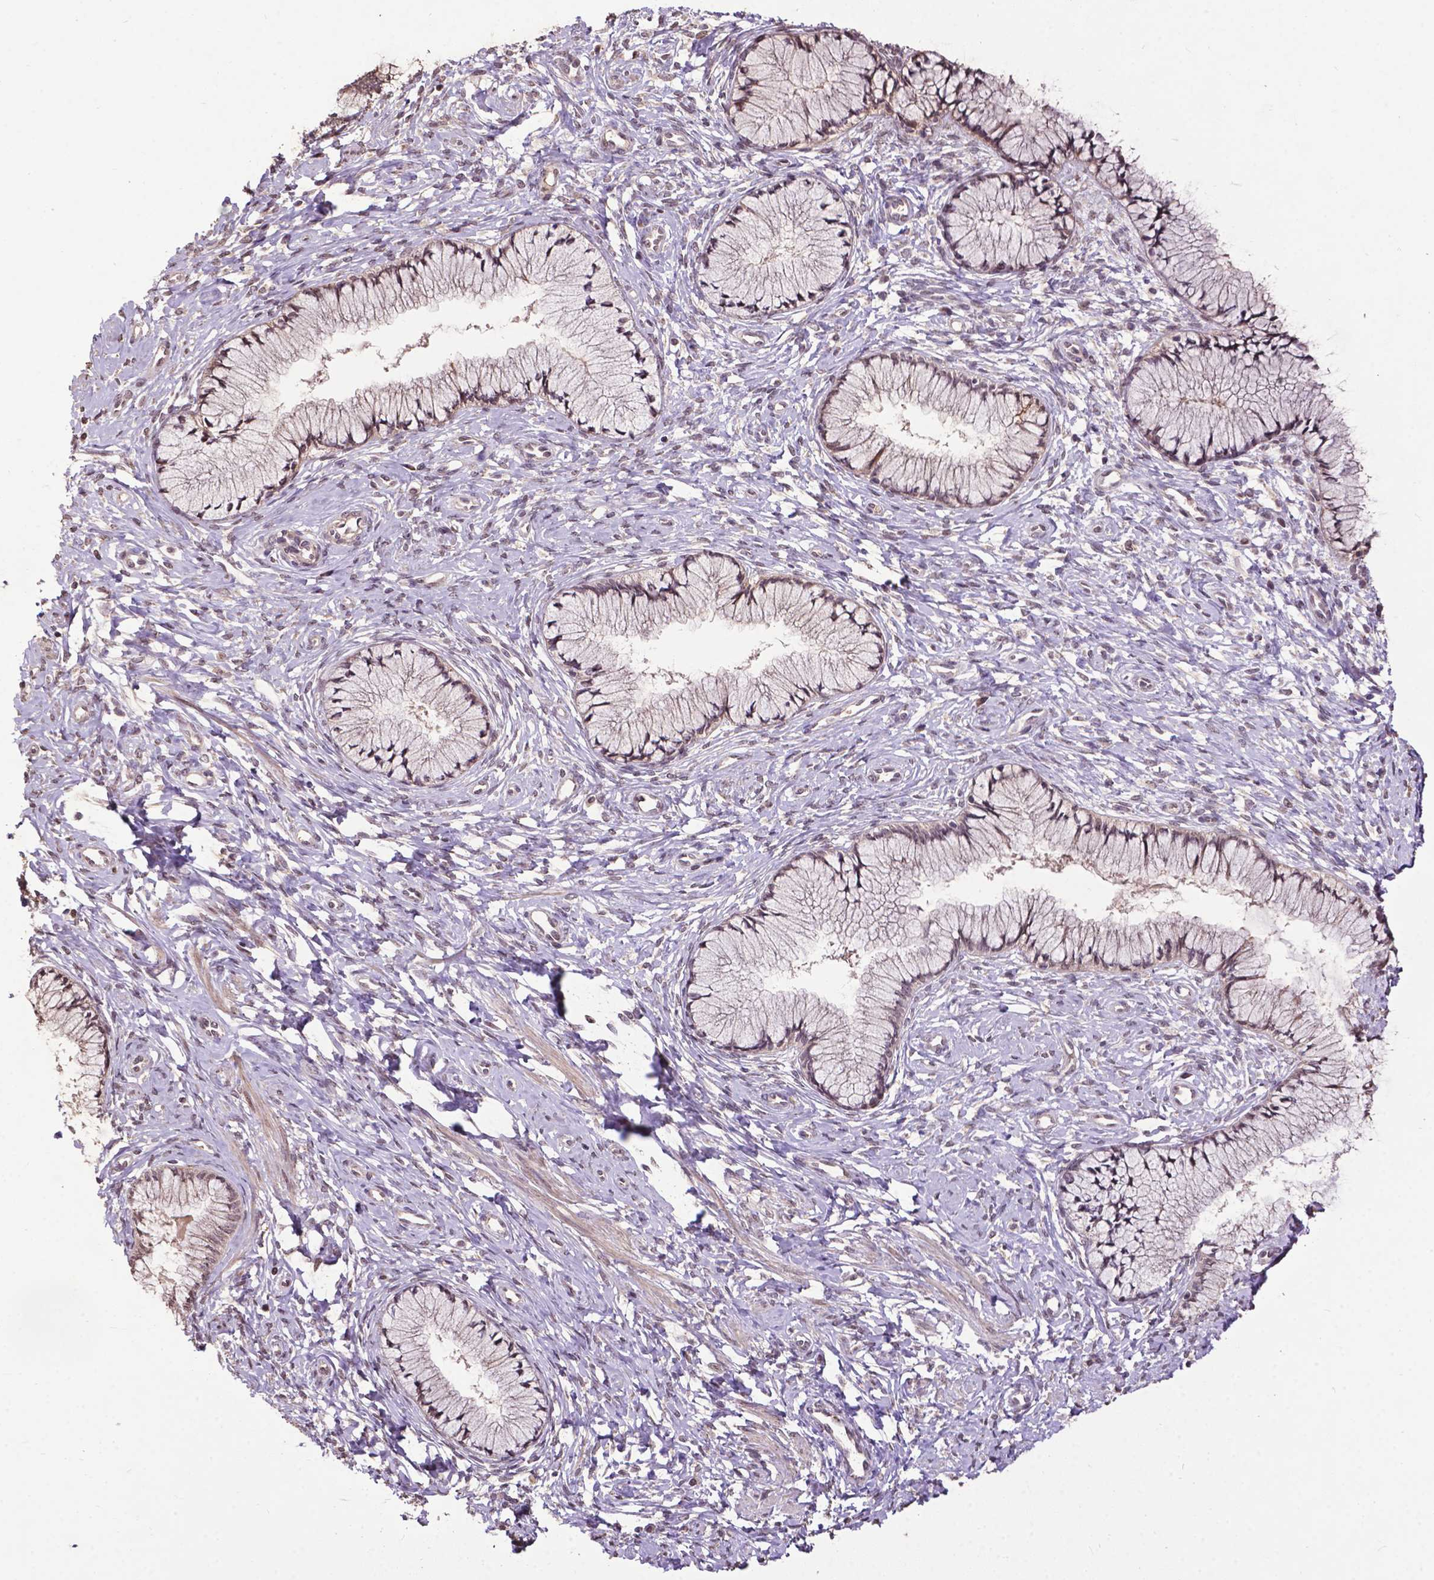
{"staining": {"intensity": "negative", "quantity": "none", "location": "none"}, "tissue": "cervix", "cell_type": "Glandular cells", "image_type": "normal", "snomed": [{"axis": "morphology", "description": "Normal tissue, NOS"}, {"axis": "topography", "description": "Cervix"}], "caption": "The micrograph demonstrates no significant expression in glandular cells of cervix.", "gene": "GLRA2", "patient": {"sex": "female", "age": 37}}